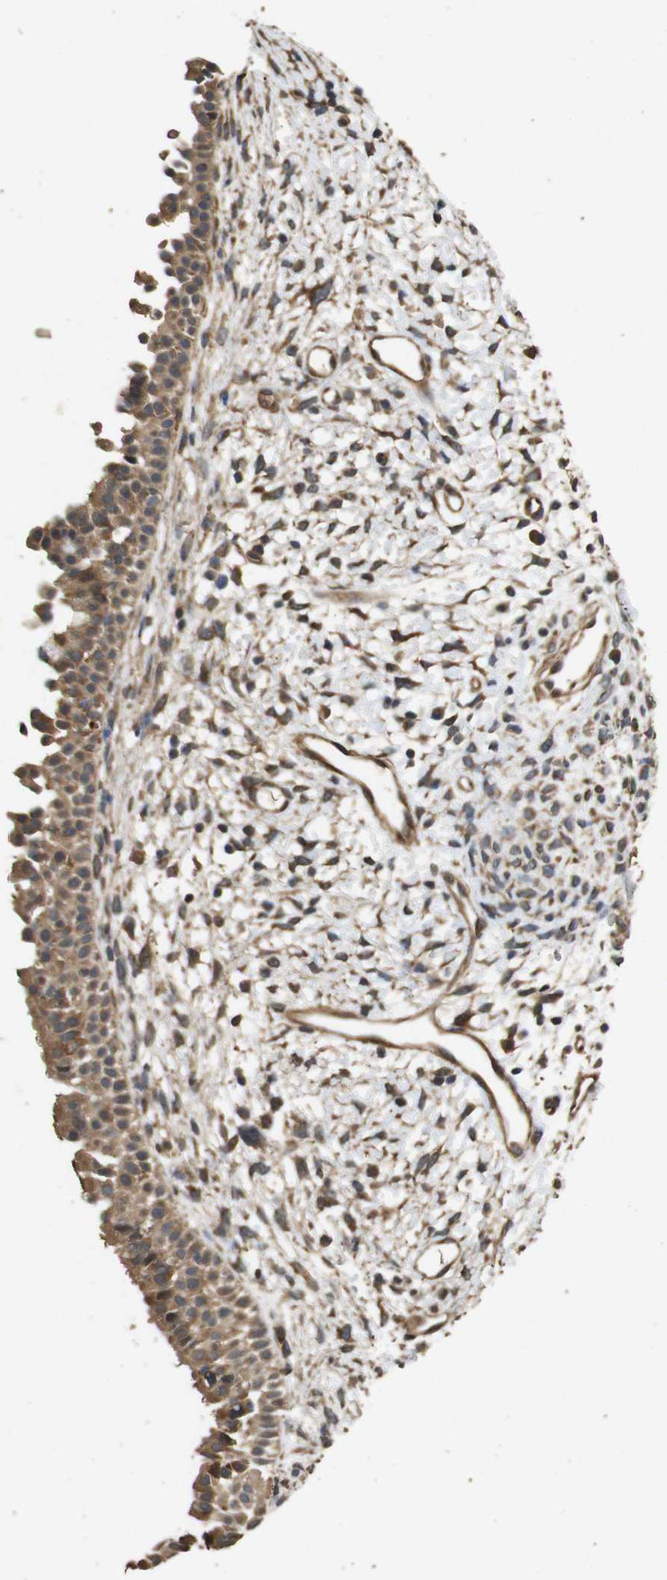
{"staining": {"intensity": "moderate", "quantity": ">75%", "location": "cytoplasmic/membranous"}, "tissue": "nasopharynx", "cell_type": "Respiratory epithelial cells", "image_type": "normal", "snomed": [{"axis": "morphology", "description": "Normal tissue, NOS"}, {"axis": "topography", "description": "Nasopharynx"}], "caption": "The histopathology image exhibits a brown stain indicating the presence of a protein in the cytoplasmic/membranous of respiratory epithelial cells in nasopharynx. Using DAB (brown) and hematoxylin (blue) stains, captured at high magnification using brightfield microscopy.", "gene": "CNPY4", "patient": {"sex": "male", "age": 22}}